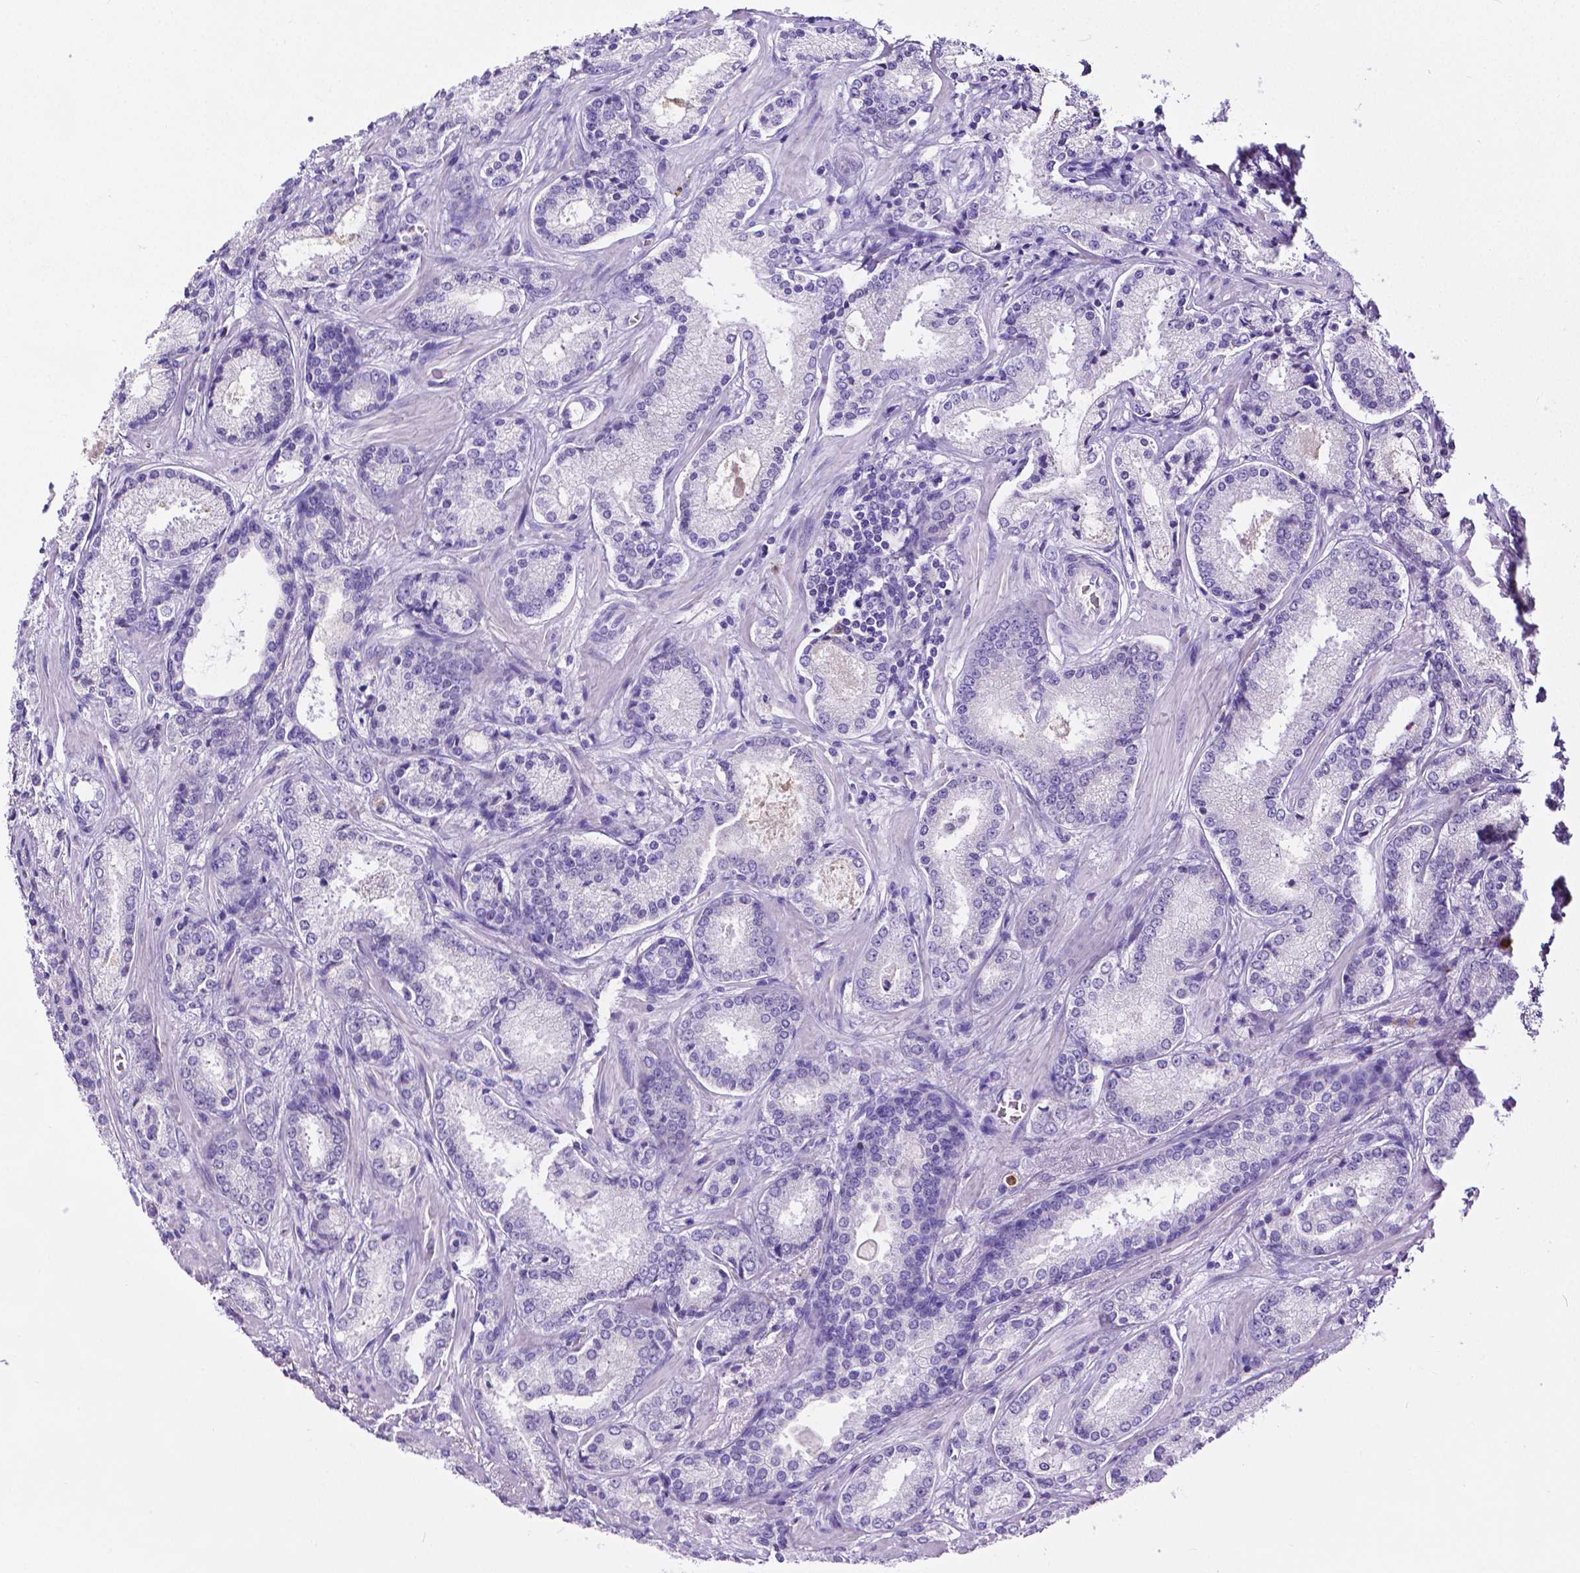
{"staining": {"intensity": "negative", "quantity": "none", "location": "none"}, "tissue": "prostate cancer", "cell_type": "Tumor cells", "image_type": "cancer", "snomed": [{"axis": "morphology", "description": "Adenocarcinoma, Low grade"}, {"axis": "topography", "description": "Prostate"}], "caption": "Human low-grade adenocarcinoma (prostate) stained for a protein using IHC displays no staining in tumor cells.", "gene": "MMP9", "patient": {"sex": "male", "age": 56}}